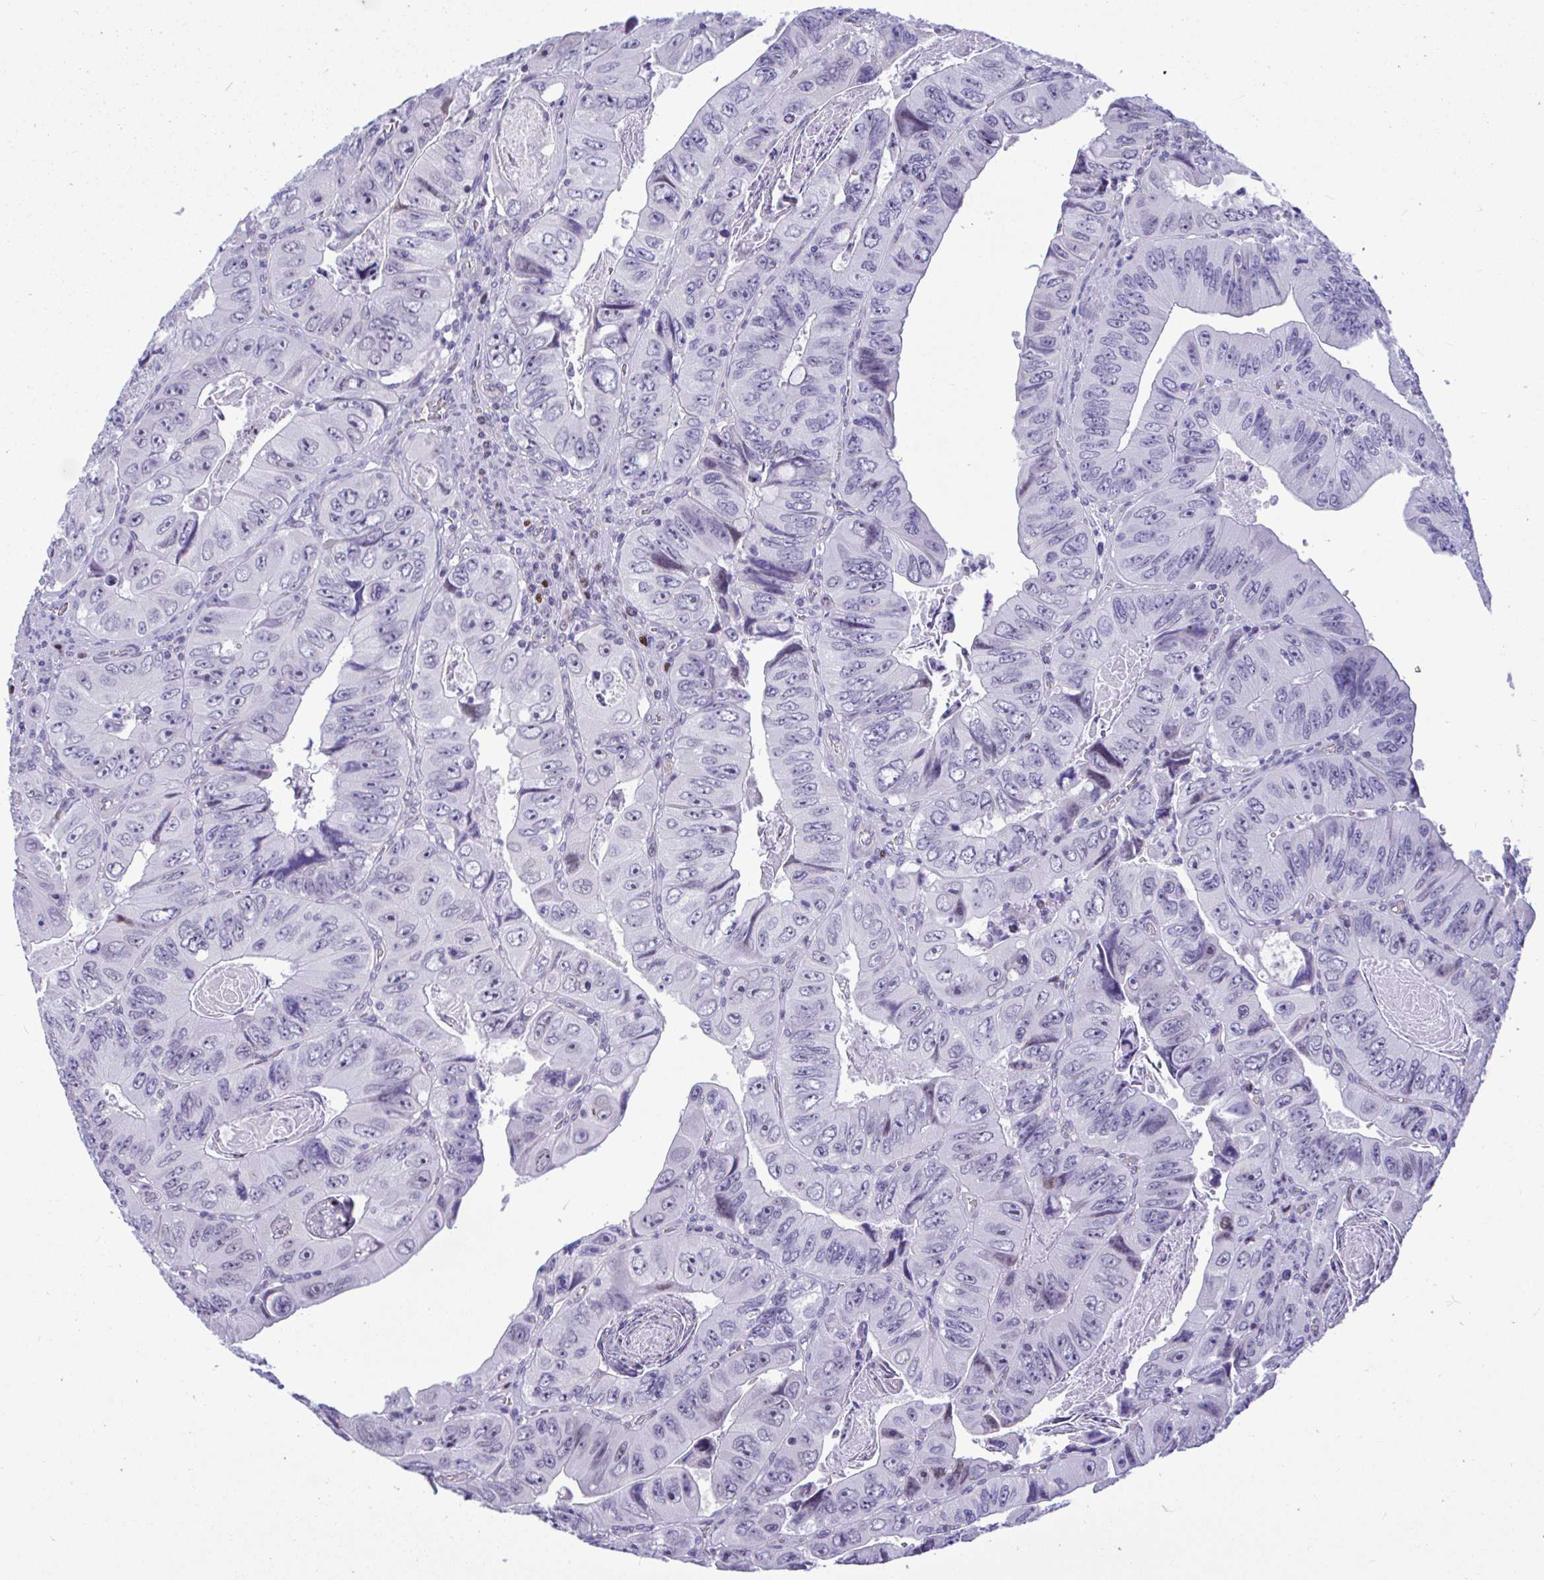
{"staining": {"intensity": "negative", "quantity": "none", "location": "none"}, "tissue": "colorectal cancer", "cell_type": "Tumor cells", "image_type": "cancer", "snomed": [{"axis": "morphology", "description": "Adenocarcinoma, NOS"}, {"axis": "topography", "description": "Colon"}], "caption": "Immunohistochemical staining of colorectal cancer shows no significant staining in tumor cells.", "gene": "SLC25A51", "patient": {"sex": "female", "age": 84}}